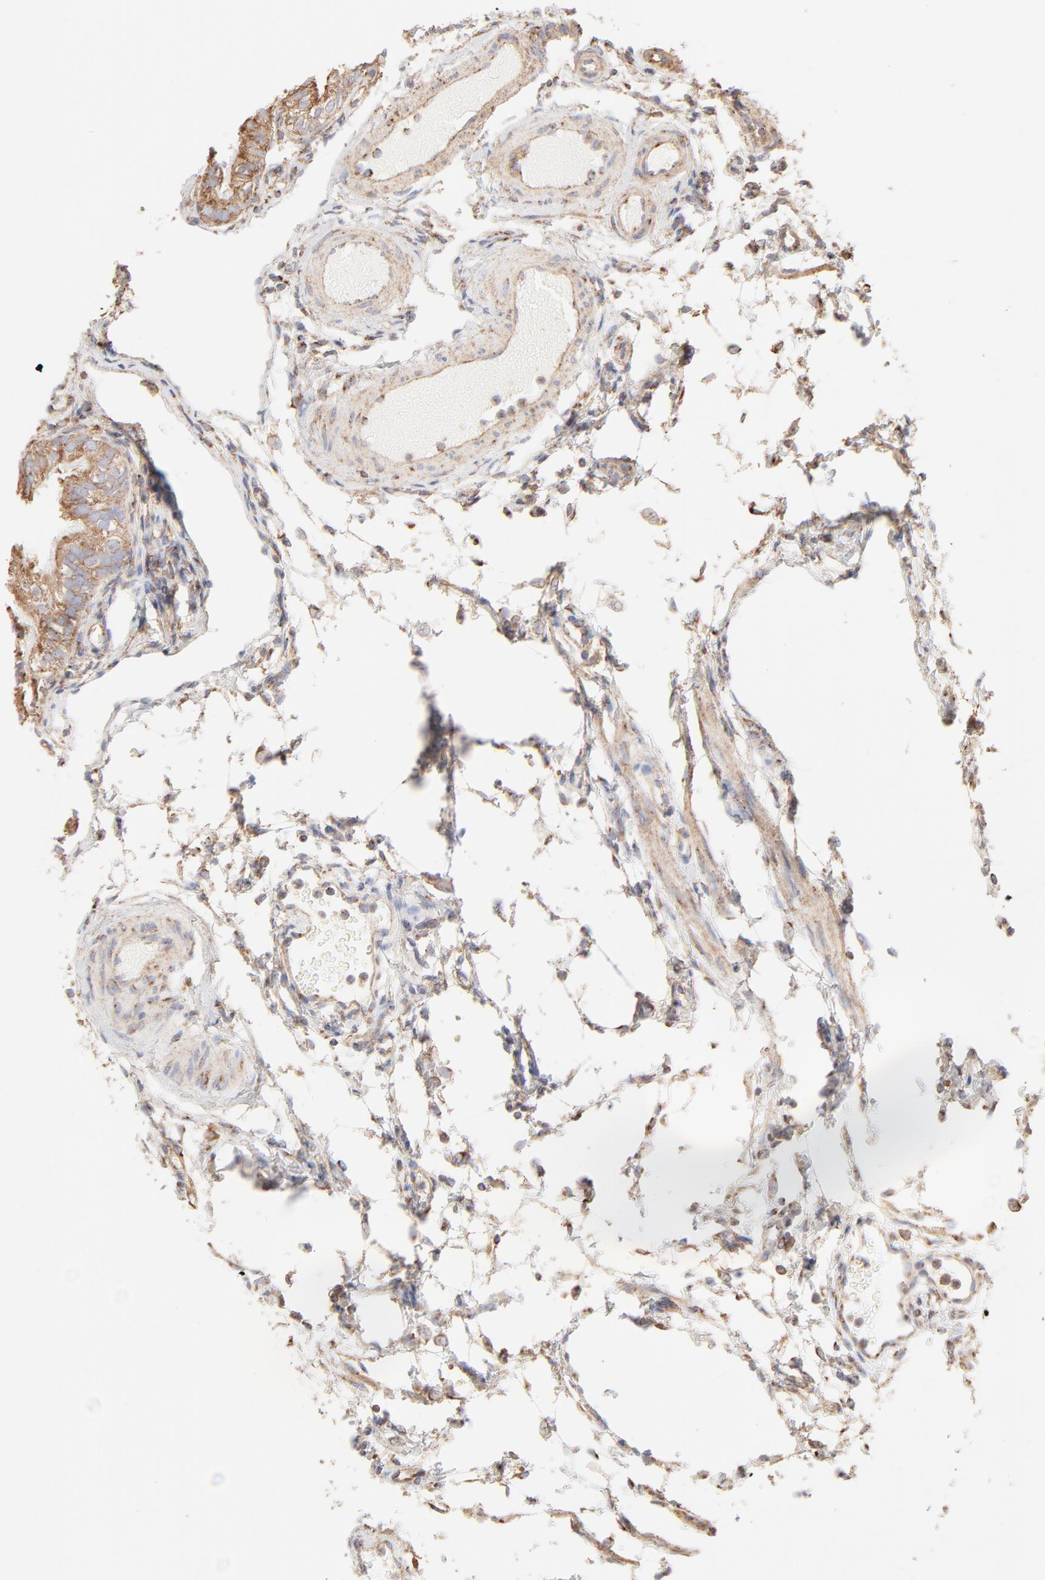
{"staining": {"intensity": "moderate", "quantity": ">75%", "location": "cytoplasmic/membranous"}, "tissue": "fallopian tube", "cell_type": "Glandular cells", "image_type": "normal", "snomed": [{"axis": "morphology", "description": "Normal tissue, NOS"}, {"axis": "morphology", "description": "Dermoid, NOS"}, {"axis": "topography", "description": "Fallopian tube"}], "caption": "DAB (3,3'-diaminobenzidine) immunohistochemical staining of unremarkable fallopian tube shows moderate cytoplasmic/membranous protein expression in about >75% of glandular cells. (IHC, brightfield microscopy, high magnification).", "gene": "CLTB", "patient": {"sex": "female", "age": 33}}